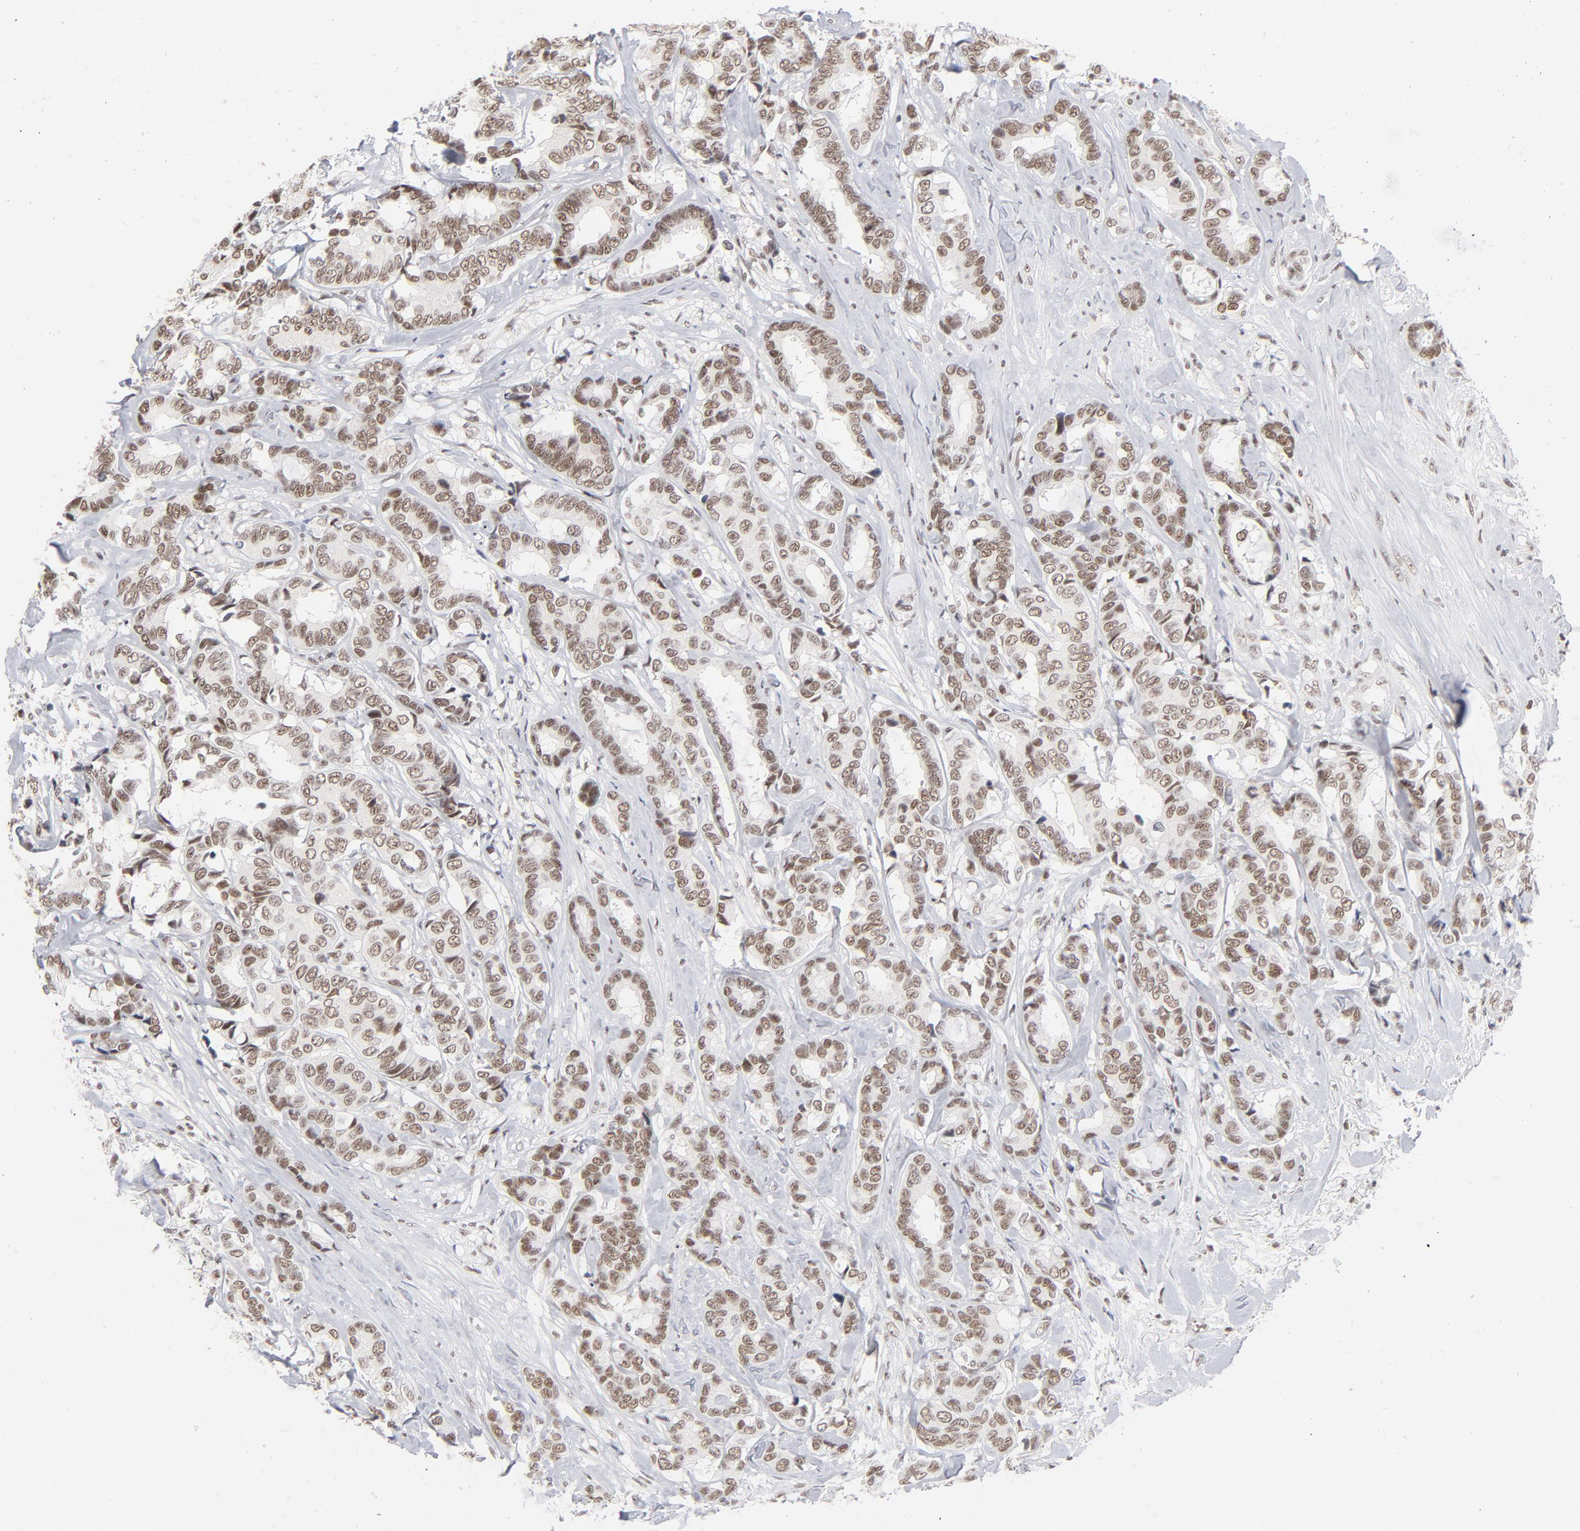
{"staining": {"intensity": "moderate", "quantity": ">75%", "location": "nuclear"}, "tissue": "breast cancer", "cell_type": "Tumor cells", "image_type": "cancer", "snomed": [{"axis": "morphology", "description": "Duct carcinoma"}, {"axis": "topography", "description": "Breast"}], "caption": "There is medium levels of moderate nuclear expression in tumor cells of breast cancer (infiltrating ductal carcinoma), as demonstrated by immunohistochemical staining (brown color).", "gene": "ZNF143", "patient": {"sex": "female", "age": 87}}